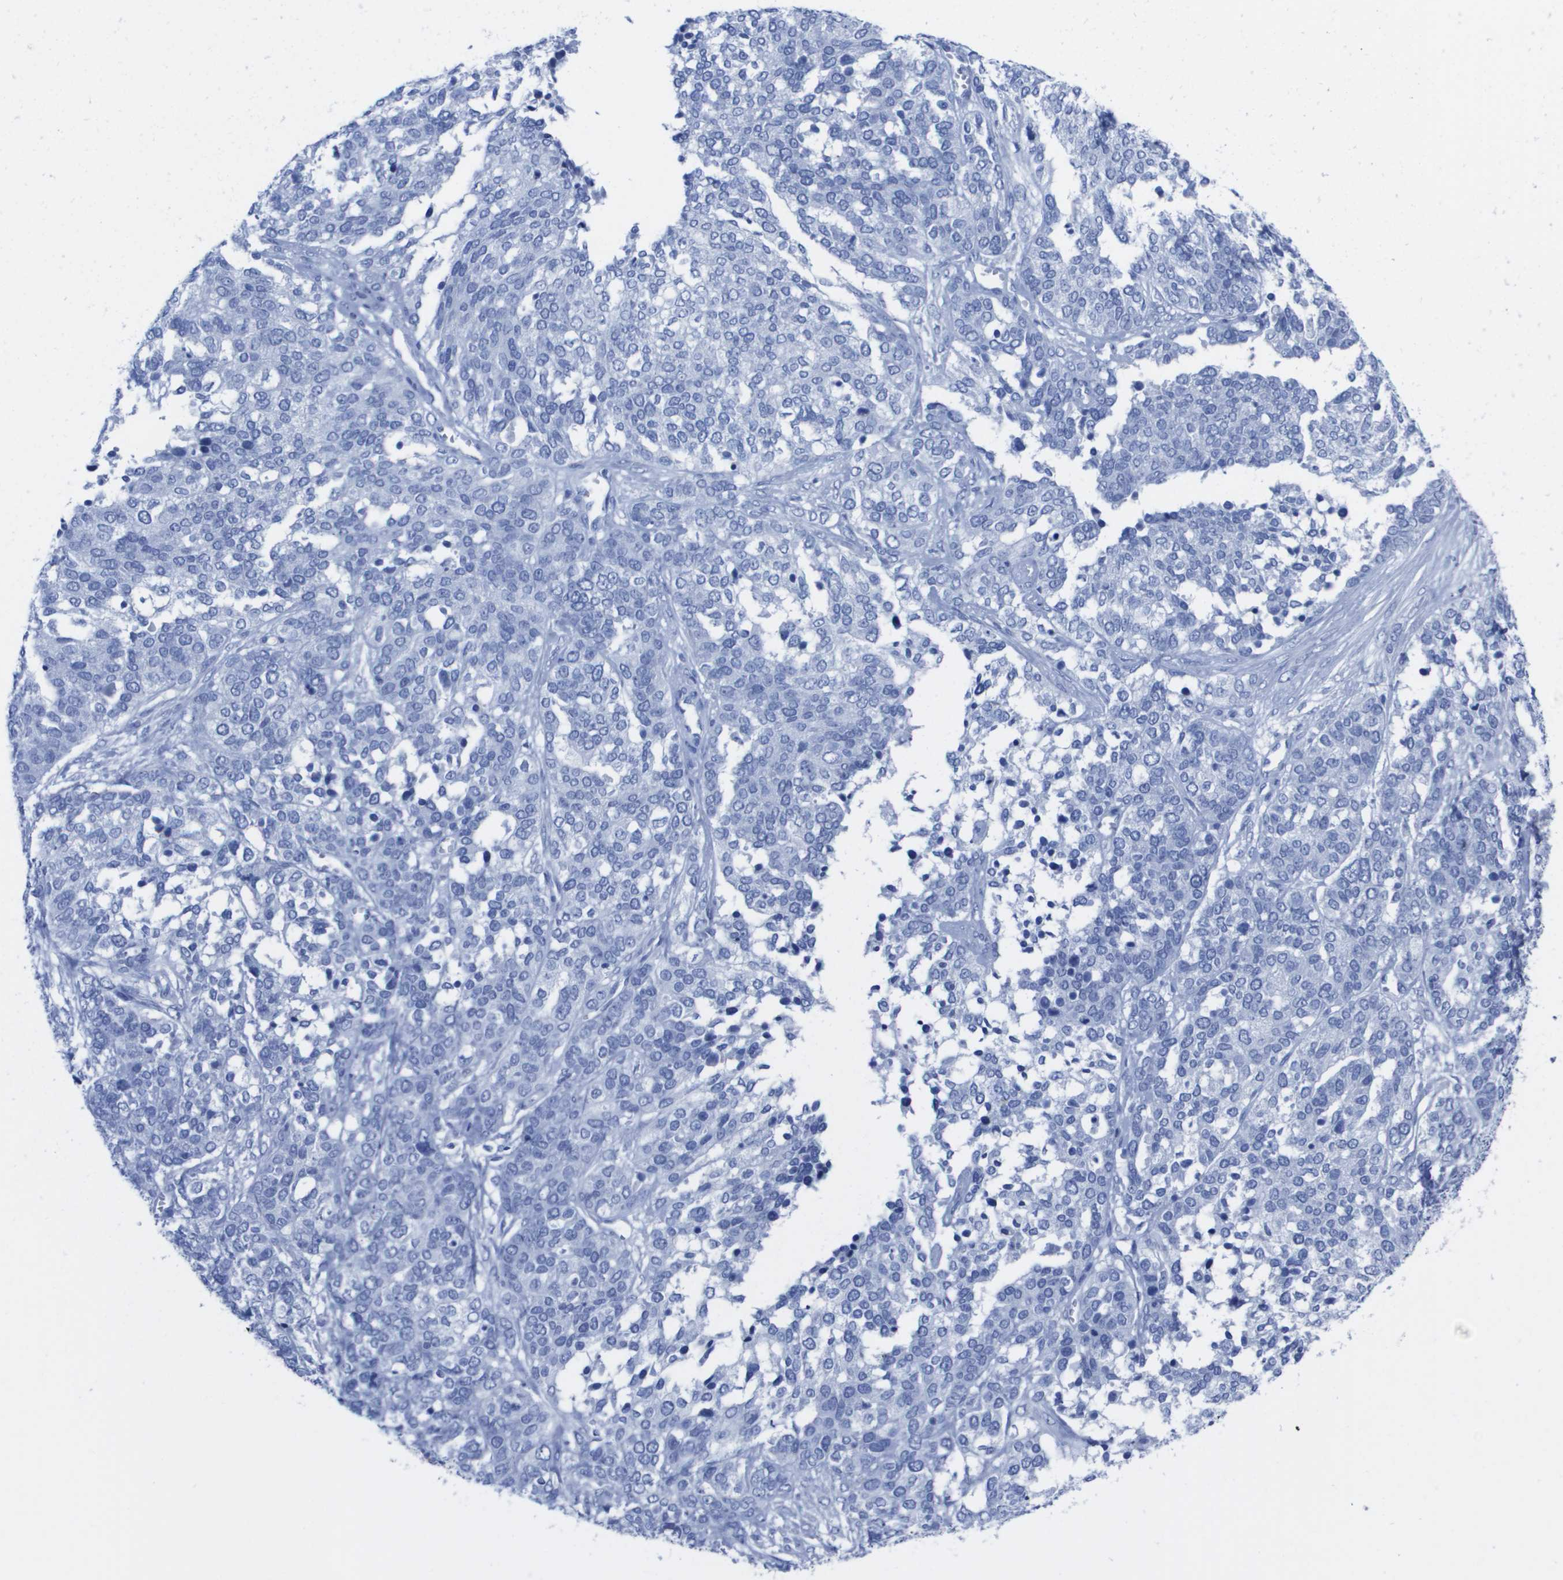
{"staining": {"intensity": "negative", "quantity": "none", "location": "none"}, "tissue": "ovarian cancer", "cell_type": "Tumor cells", "image_type": "cancer", "snomed": [{"axis": "morphology", "description": "Cystadenocarcinoma, serous, NOS"}, {"axis": "topography", "description": "Ovary"}], "caption": "This is an immunohistochemistry histopathology image of human ovarian serous cystadenocarcinoma. There is no positivity in tumor cells.", "gene": "KCNA3", "patient": {"sex": "female", "age": 44}}